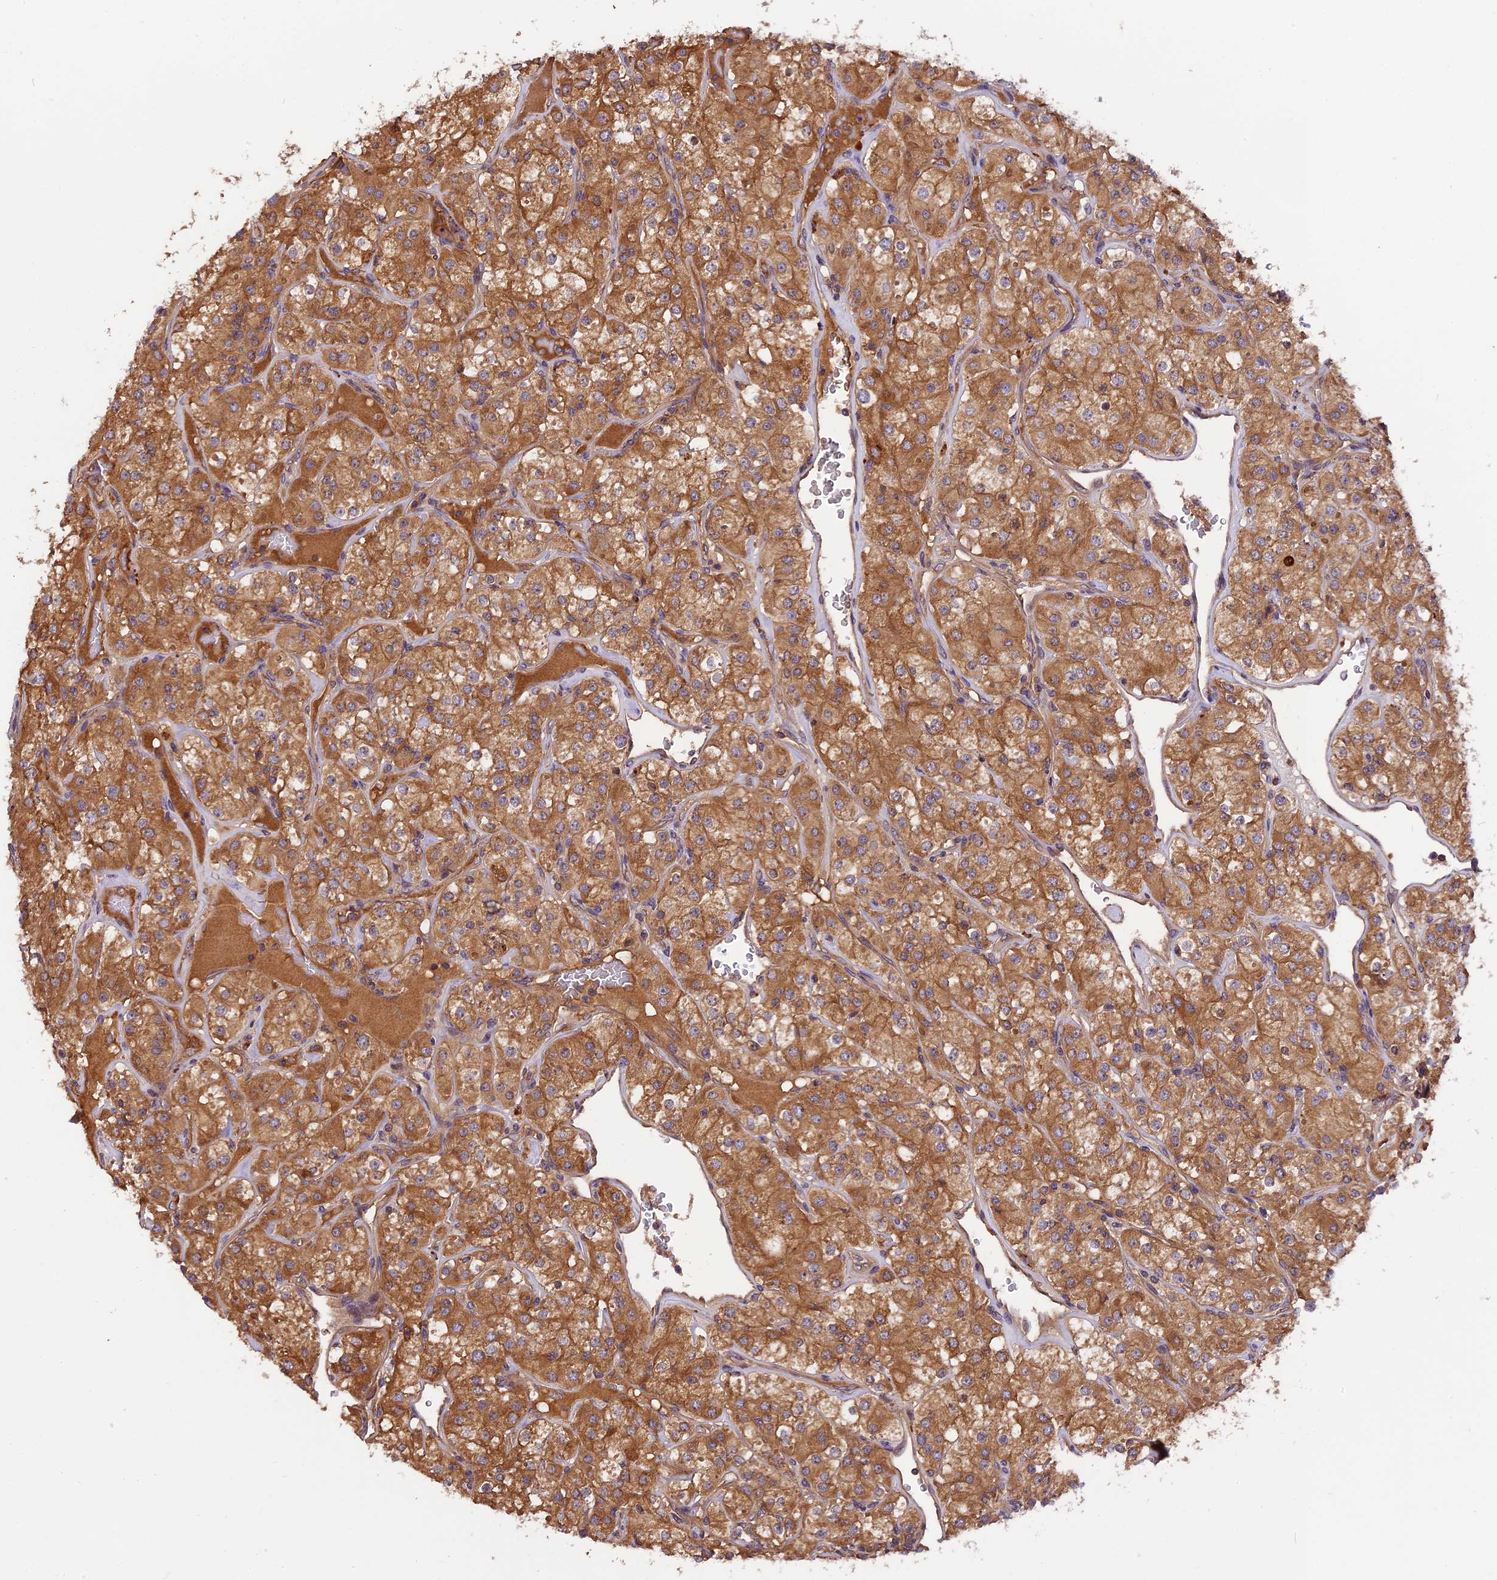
{"staining": {"intensity": "moderate", "quantity": ">75%", "location": "cytoplasmic/membranous"}, "tissue": "renal cancer", "cell_type": "Tumor cells", "image_type": "cancer", "snomed": [{"axis": "morphology", "description": "Adenocarcinoma, NOS"}, {"axis": "topography", "description": "Kidney"}], "caption": "Protein expression analysis of renal adenocarcinoma displays moderate cytoplasmic/membranous staining in about >75% of tumor cells. (IHC, brightfield microscopy, high magnification).", "gene": "SETD6", "patient": {"sex": "male", "age": 77}}